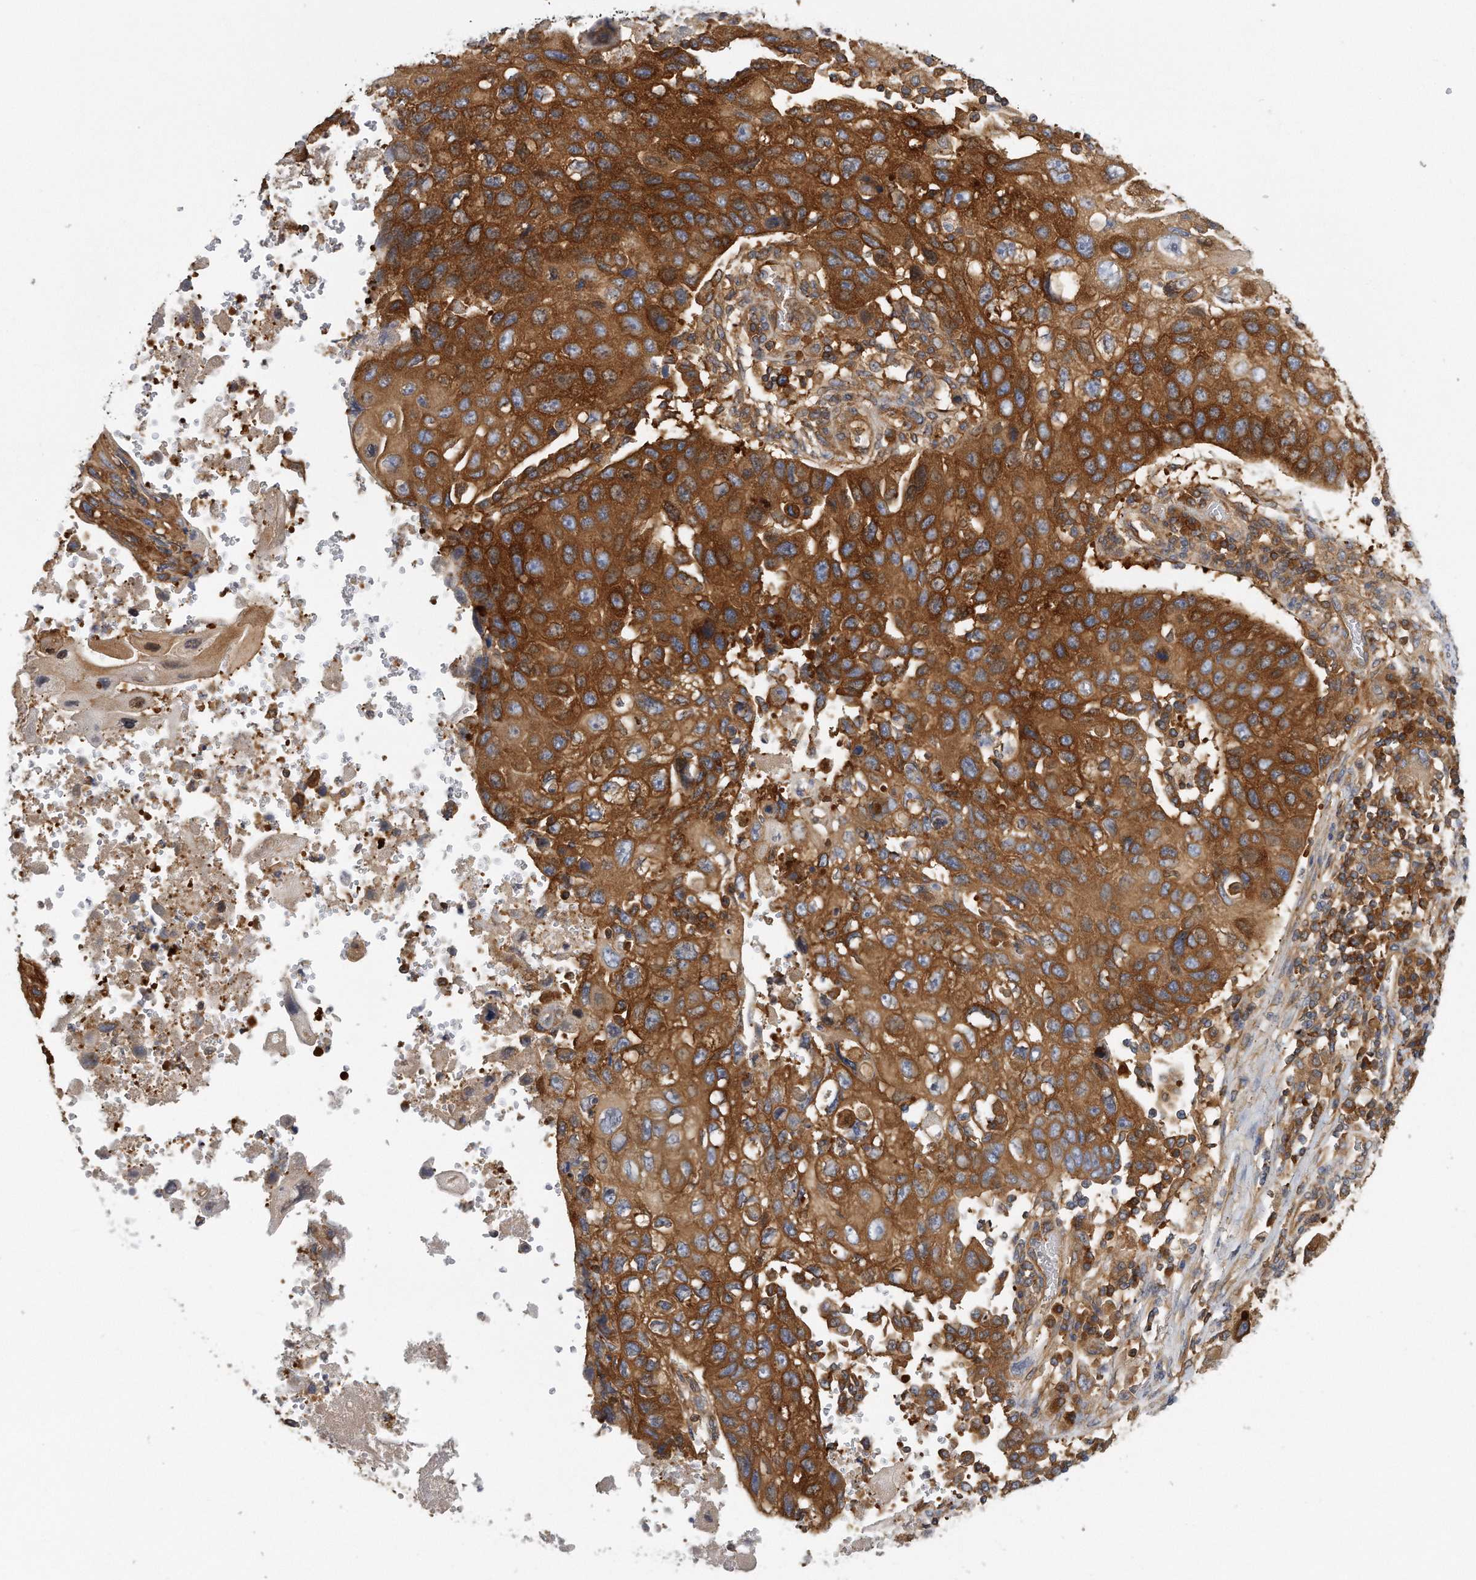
{"staining": {"intensity": "strong", "quantity": ">75%", "location": "cytoplasmic/membranous"}, "tissue": "lung cancer", "cell_type": "Tumor cells", "image_type": "cancer", "snomed": [{"axis": "morphology", "description": "Squamous cell carcinoma, NOS"}, {"axis": "topography", "description": "Lung"}], "caption": "Lung cancer (squamous cell carcinoma) stained with immunohistochemistry (IHC) reveals strong cytoplasmic/membranous staining in approximately >75% of tumor cells.", "gene": "EIF3I", "patient": {"sex": "male", "age": 61}}